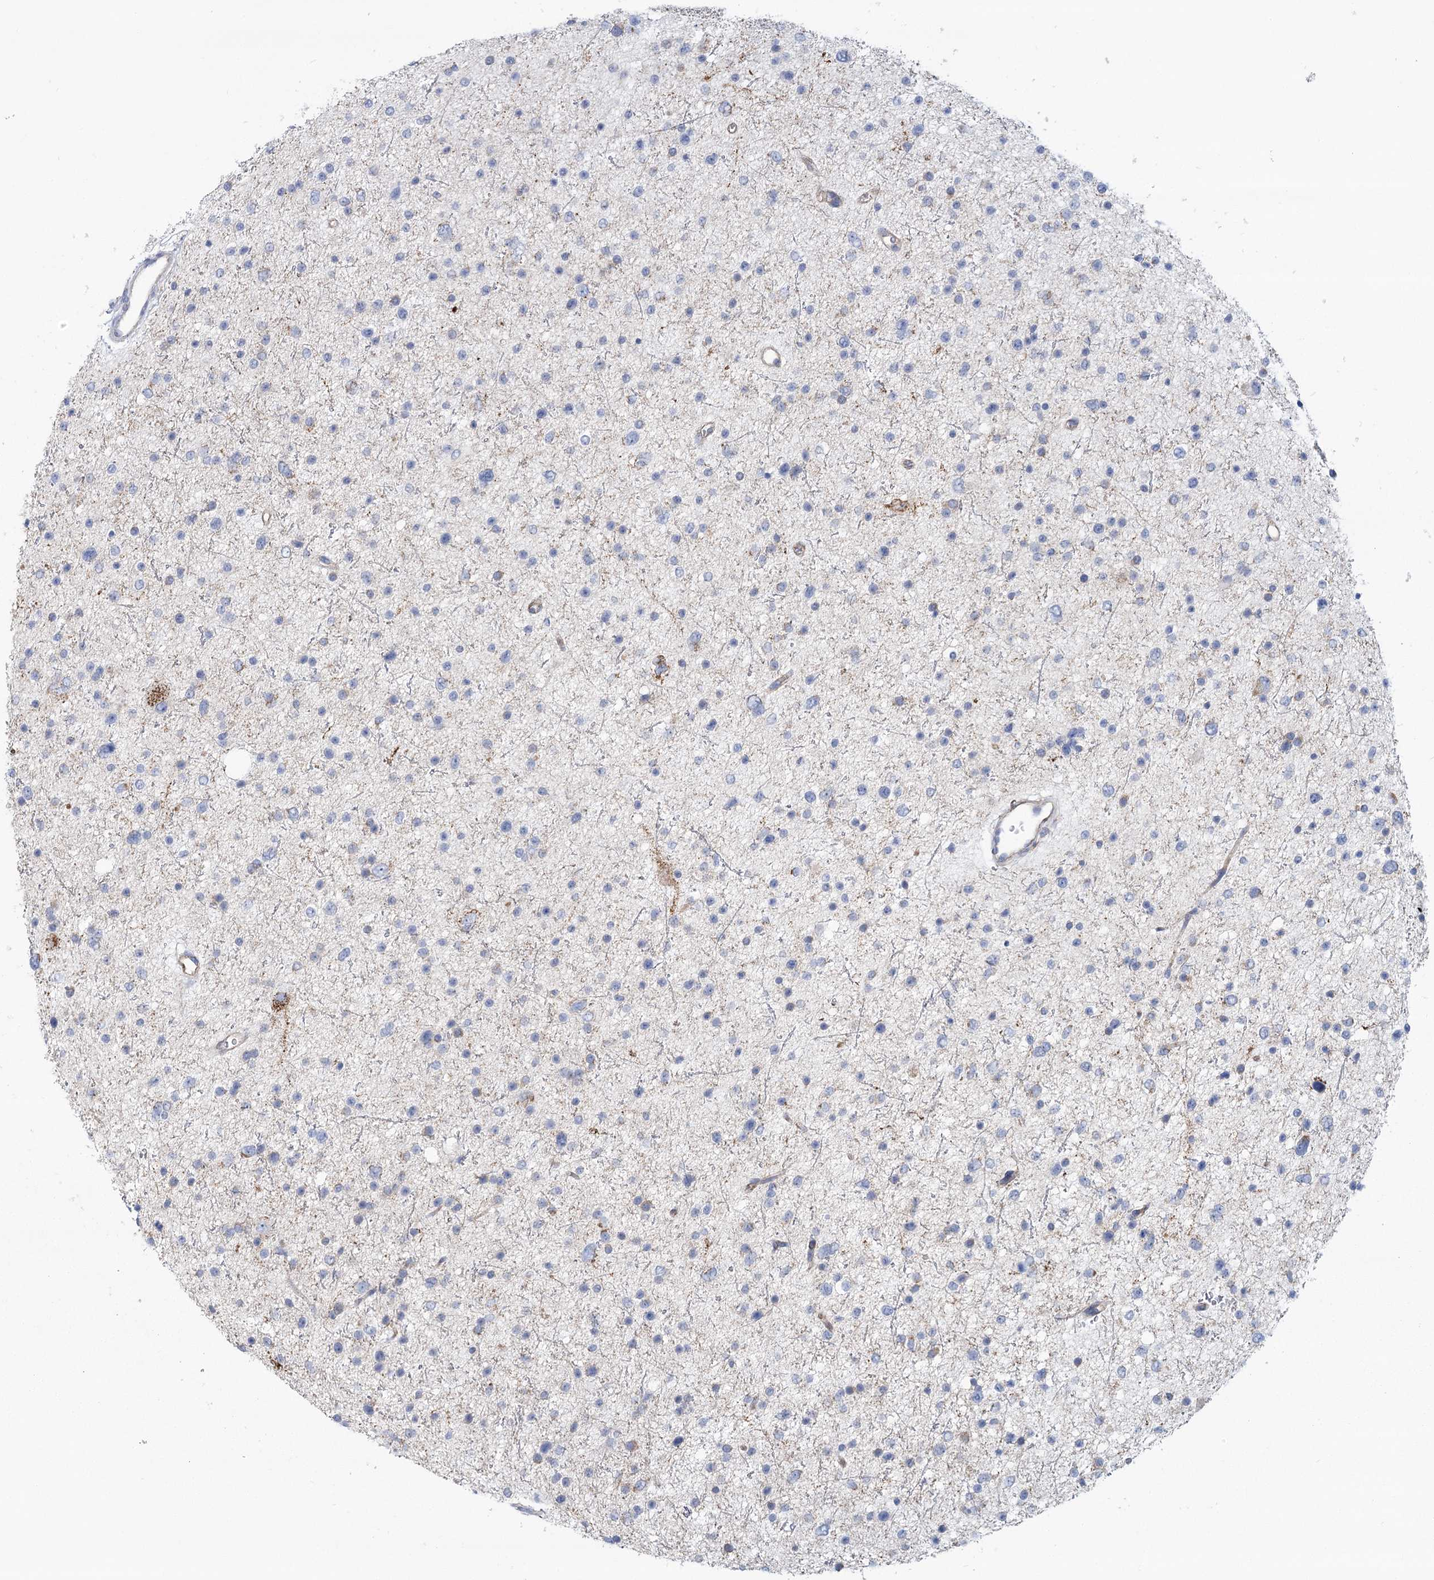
{"staining": {"intensity": "negative", "quantity": "none", "location": "none"}, "tissue": "glioma", "cell_type": "Tumor cells", "image_type": "cancer", "snomed": [{"axis": "morphology", "description": "Glioma, malignant, Low grade"}, {"axis": "topography", "description": "Brain"}], "caption": "The micrograph shows no staining of tumor cells in glioma.", "gene": "SNX7", "patient": {"sex": "female", "age": 37}}